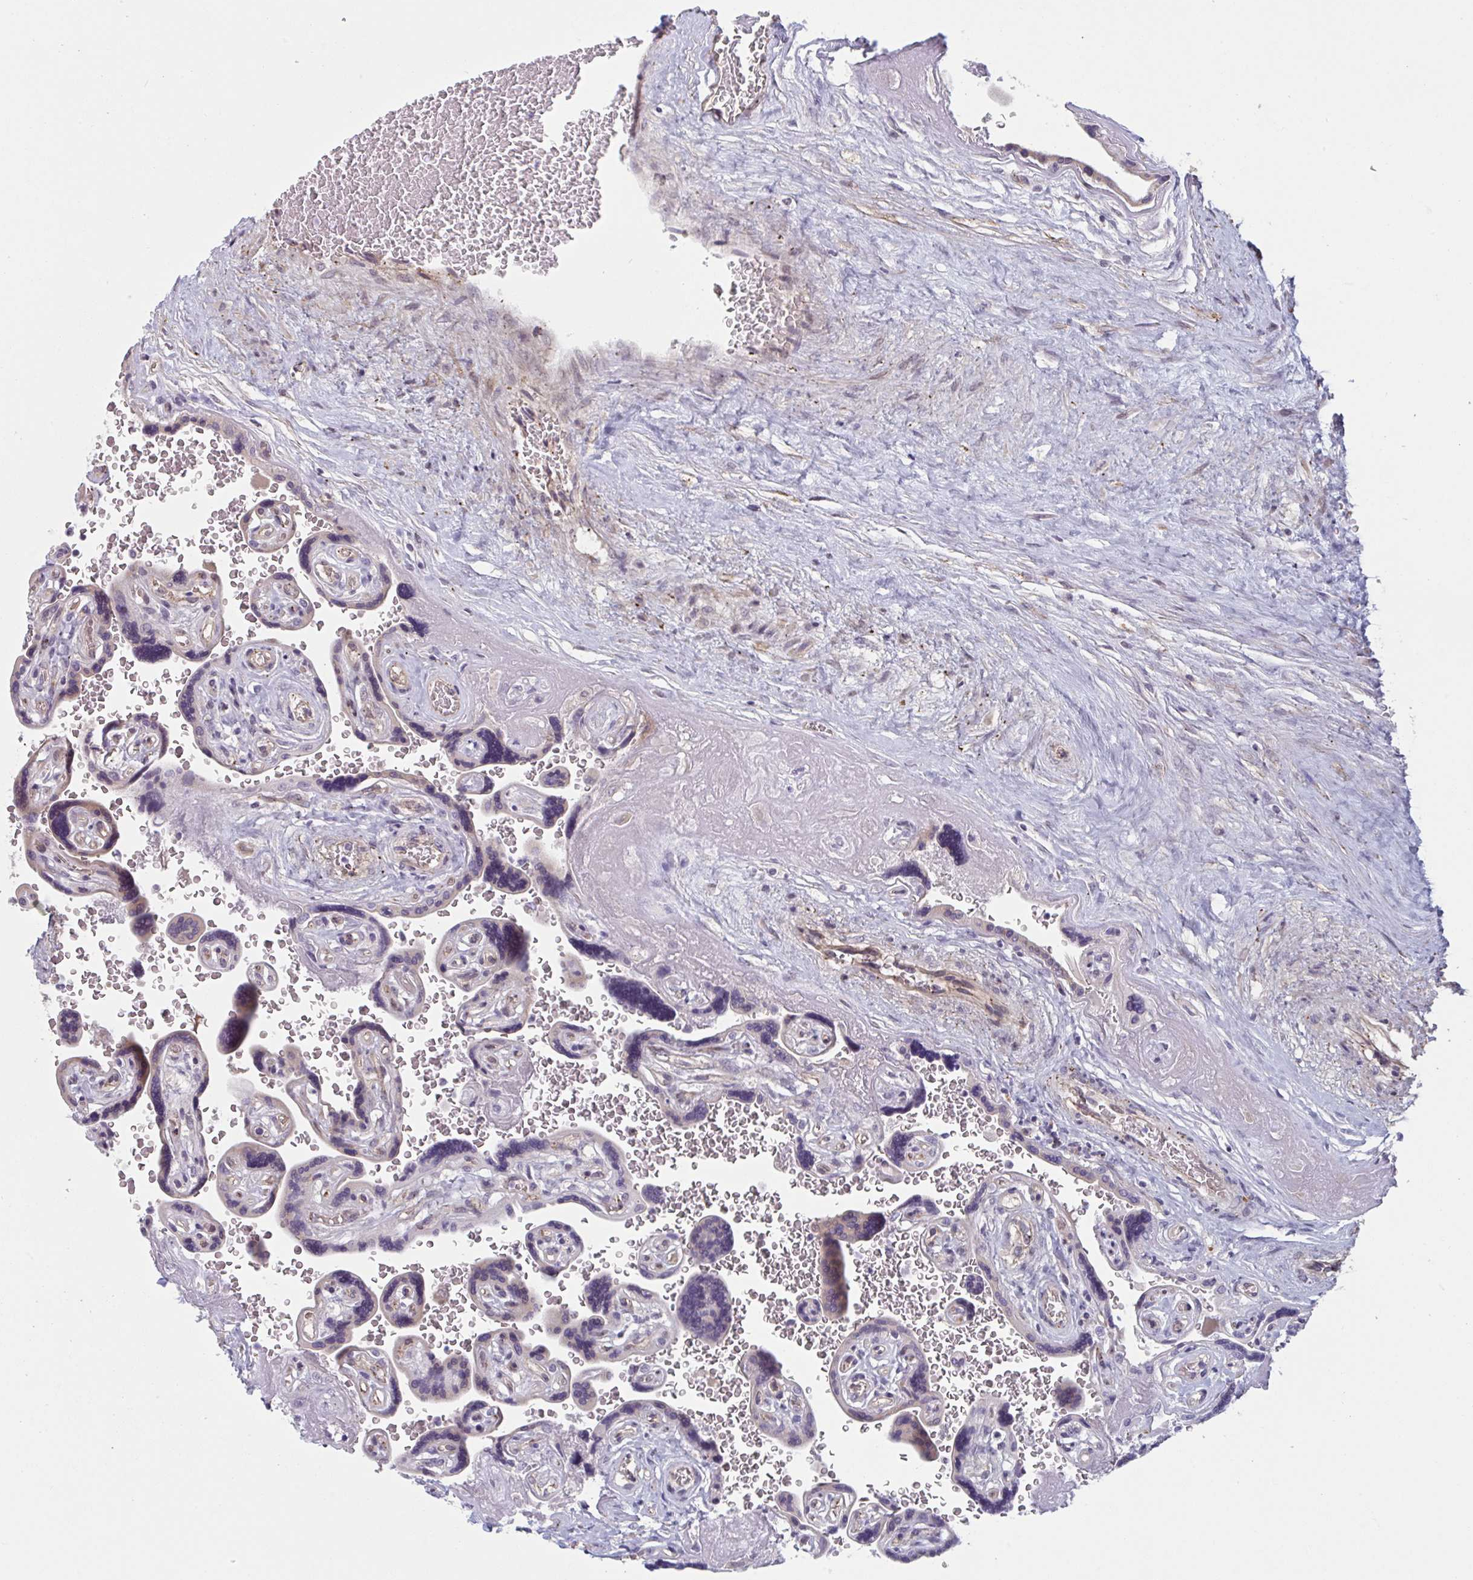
{"staining": {"intensity": "weak", "quantity": ">75%", "location": "cytoplasmic/membranous"}, "tissue": "placenta", "cell_type": "Decidual cells", "image_type": "normal", "snomed": [{"axis": "morphology", "description": "Normal tissue, NOS"}, {"axis": "topography", "description": "Placenta"}], "caption": "Immunohistochemistry micrograph of unremarkable human placenta stained for a protein (brown), which displays low levels of weak cytoplasmic/membranous staining in approximately >75% of decidual cells.", "gene": "TNFSF10", "patient": {"sex": "female", "age": 32}}